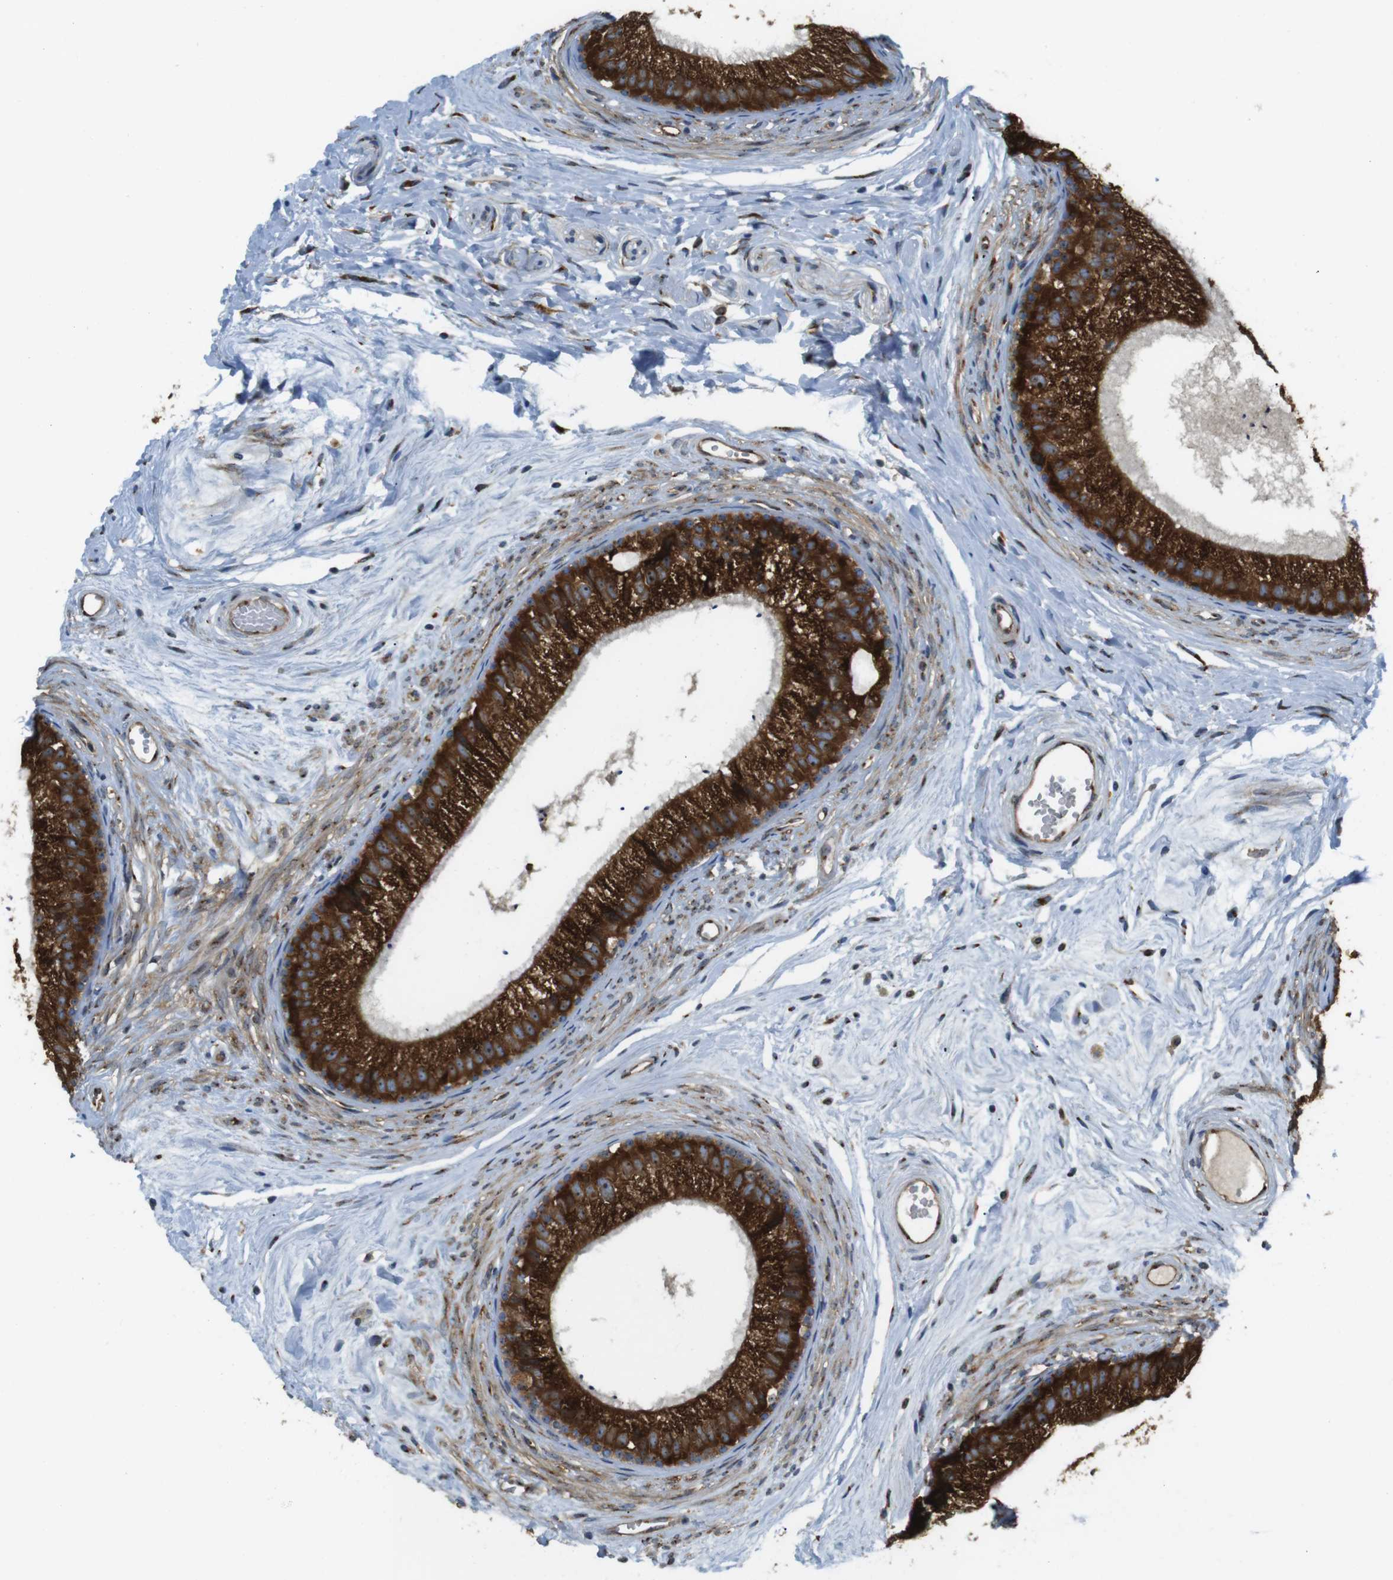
{"staining": {"intensity": "strong", "quantity": ">75%", "location": "cytoplasmic/membranous"}, "tissue": "epididymis", "cell_type": "Glandular cells", "image_type": "normal", "snomed": [{"axis": "morphology", "description": "Normal tissue, NOS"}, {"axis": "topography", "description": "Epididymis"}], "caption": "Unremarkable epididymis demonstrates strong cytoplasmic/membranous expression in about >75% of glandular cells.", "gene": "TMEM143", "patient": {"sex": "male", "age": 56}}